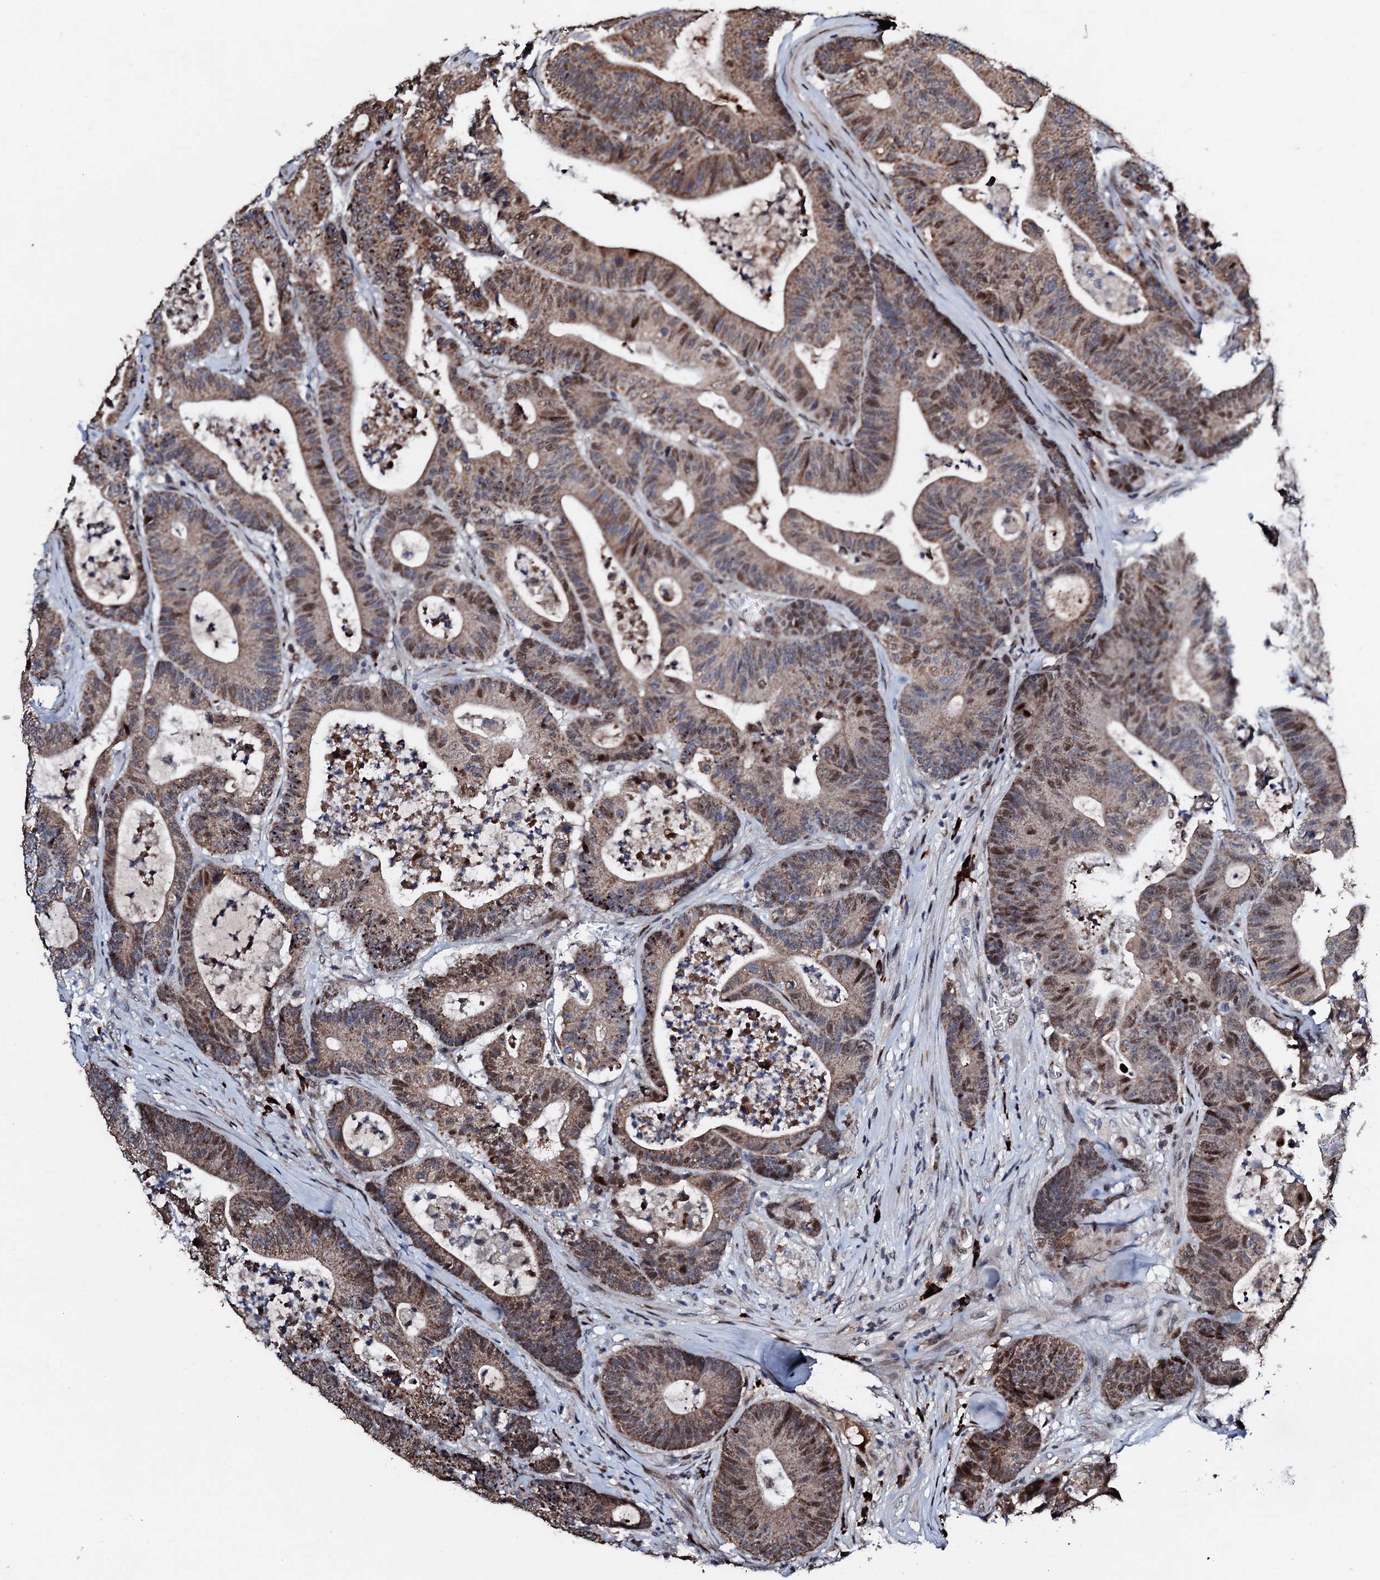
{"staining": {"intensity": "moderate", "quantity": ">75%", "location": "cytoplasmic/membranous,nuclear"}, "tissue": "colorectal cancer", "cell_type": "Tumor cells", "image_type": "cancer", "snomed": [{"axis": "morphology", "description": "Adenocarcinoma, NOS"}, {"axis": "topography", "description": "Colon"}], "caption": "The micrograph exhibits staining of colorectal adenocarcinoma, revealing moderate cytoplasmic/membranous and nuclear protein staining (brown color) within tumor cells. (brown staining indicates protein expression, while blue staining denotes nuclei).", "gene": "KIF18A", "patient": {"sex": "female", "age": 84}}